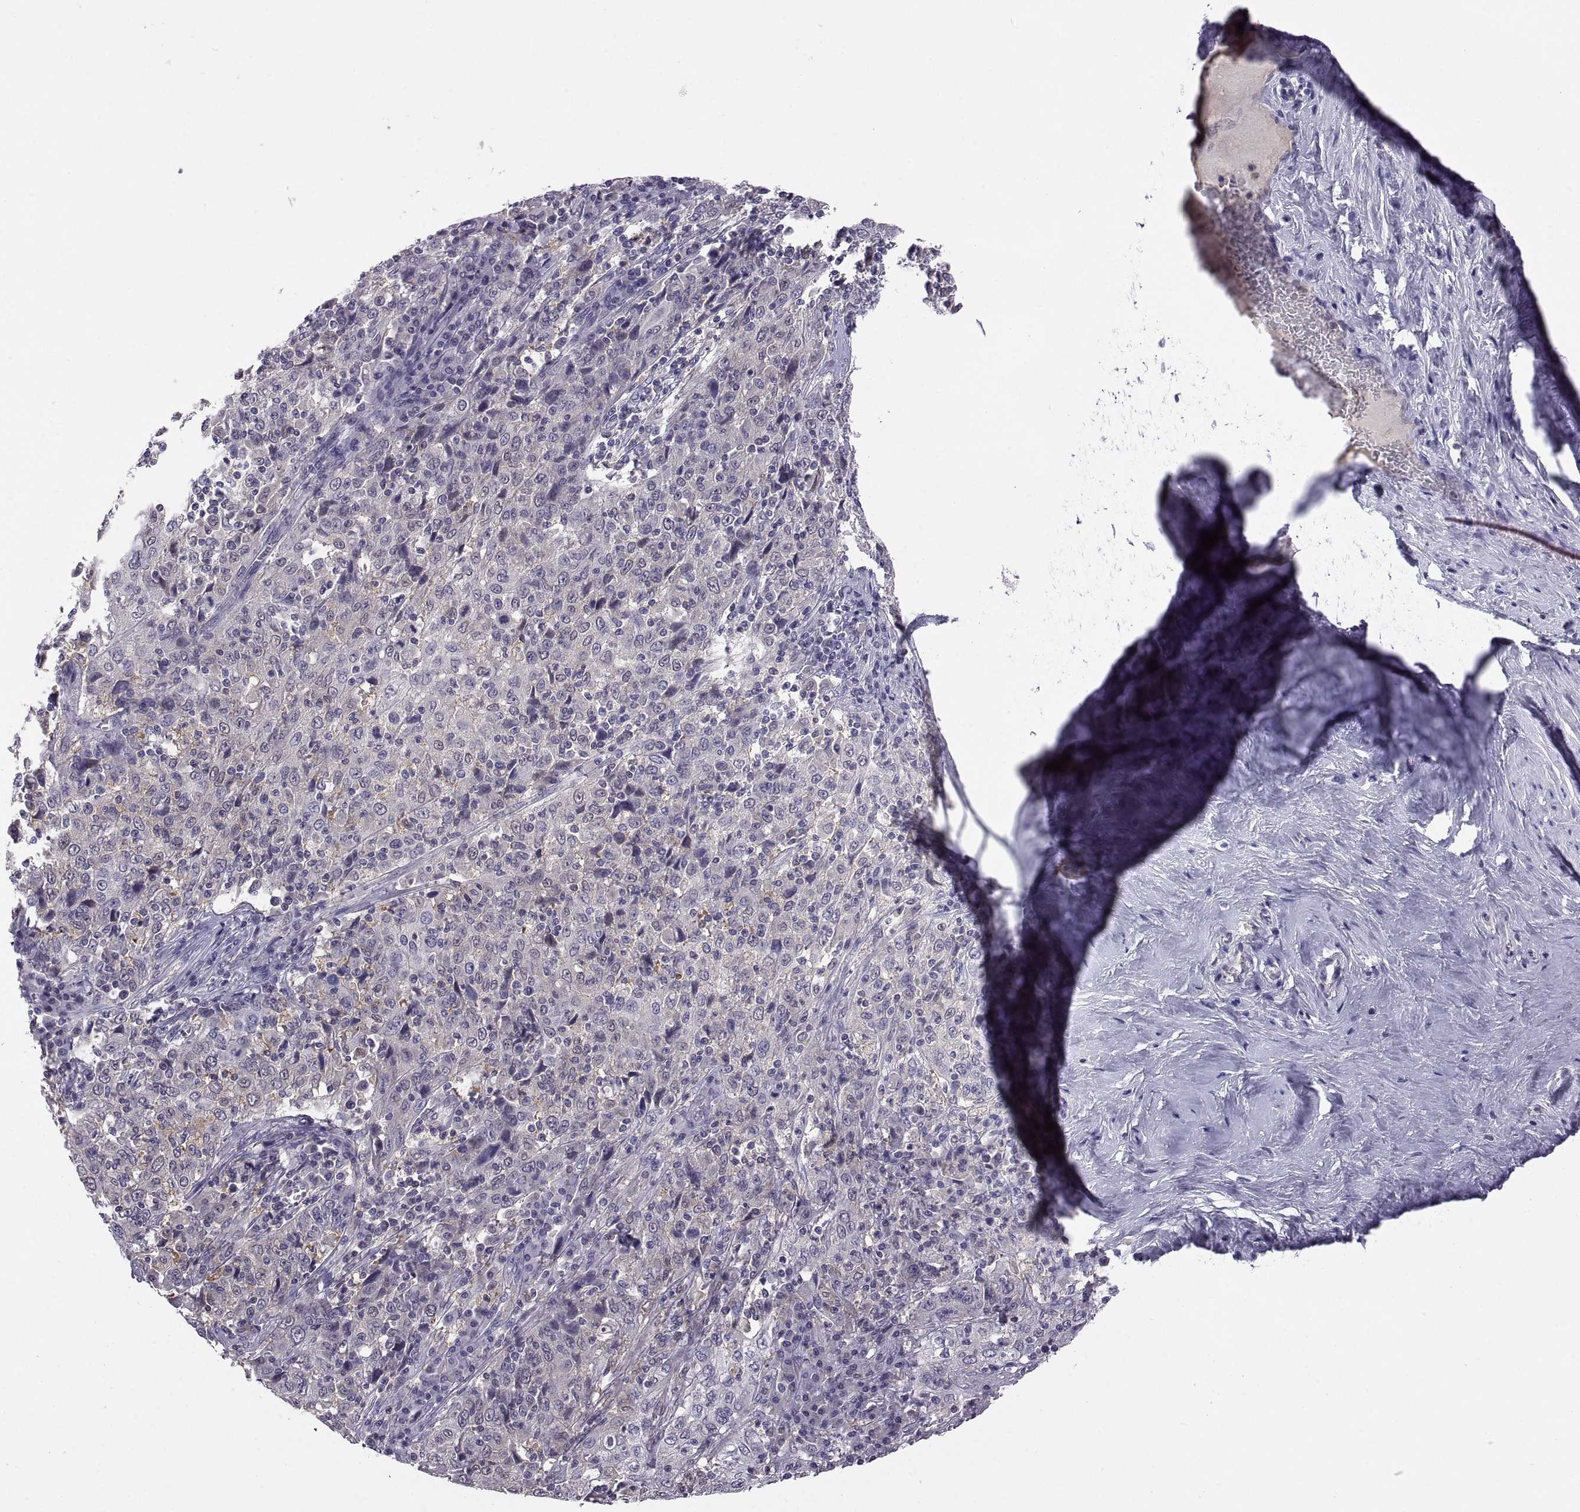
{"staining": {"intensity": "negative", "quantity": "none", "location": "none"}, "tissue": "cervical cancer", "cell_type": "Tumor cells", "image_type": "cancer", "snomed": [{"axis": "morphology", "description": "Squamous cell carcinoma, NOS"}, {"axis": "topography", "description": "Cervix"}], "caption": "Immunohistochemistry (IHC) micrograph of neoplastic tissue: squamous cell carcinoma (cervical) stained with DAB (3,3'-diaminobenzidine) reveals no significant protein staining in tumor cells.", "gene": "FGF9", "patient": {"sex": "female", "age": 46}}